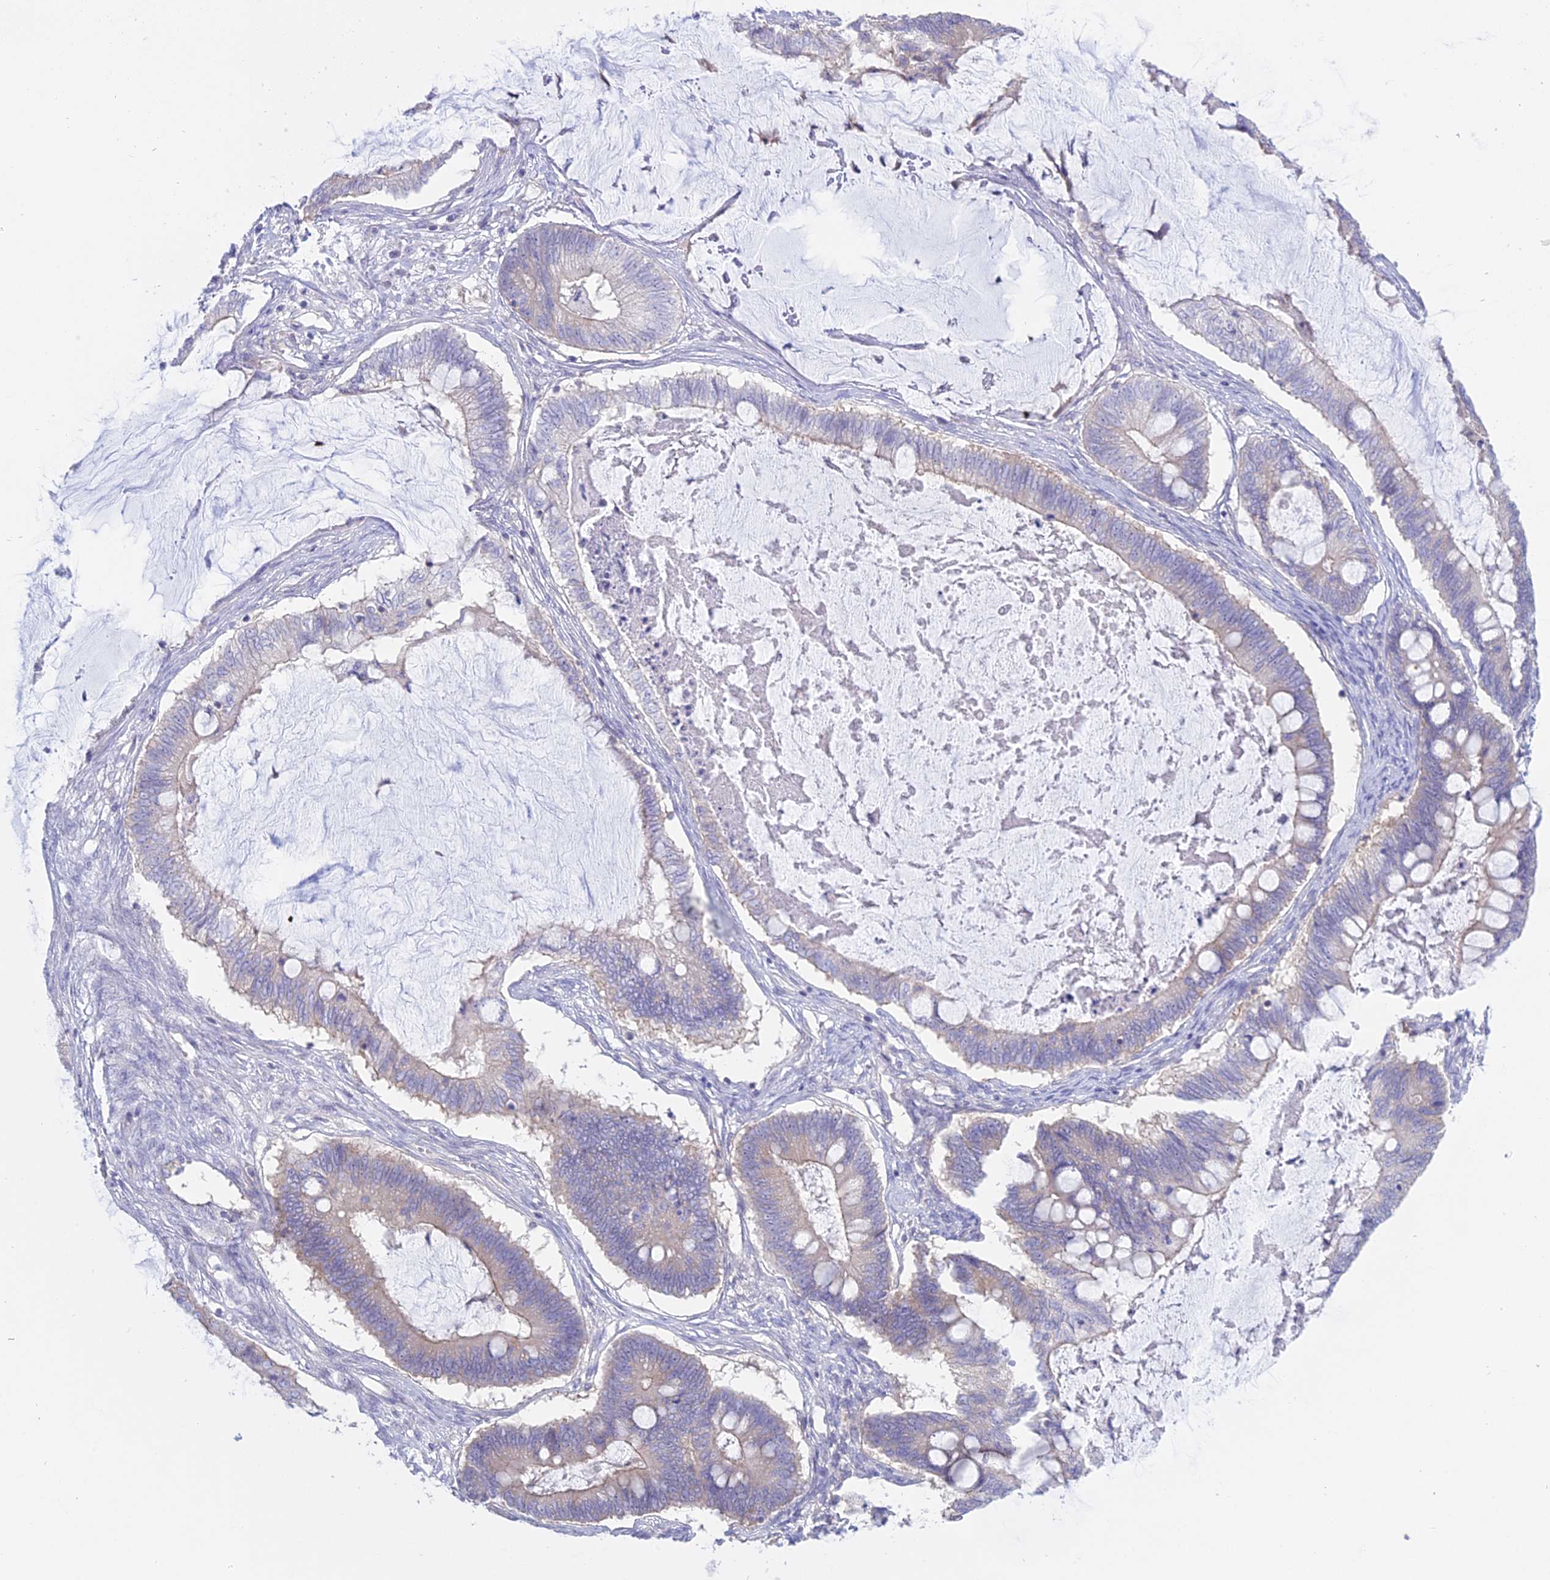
{"staining": {"intensity": "weak", "quantity": "<25%", "location": "cytoplasmic/membranous"}, "tissue": "ovarian cancer", "cell_type": "Tumor cells", "image_type": "cancer", "snomed": [{"axis": "morphology", "description": "Cystadenocarcinoma, mucinous, NOS"}, {"axis": "topography", "description": "Ovary"}], "caption": "IHC image of neoplastic tissue: human ovarian mucinous cystadenocarcinoma stained with DAB shows no significant protein expression in tumor cells.", "gene": "AHCYL1", "patient": {"sex": "female", "age": 61}}